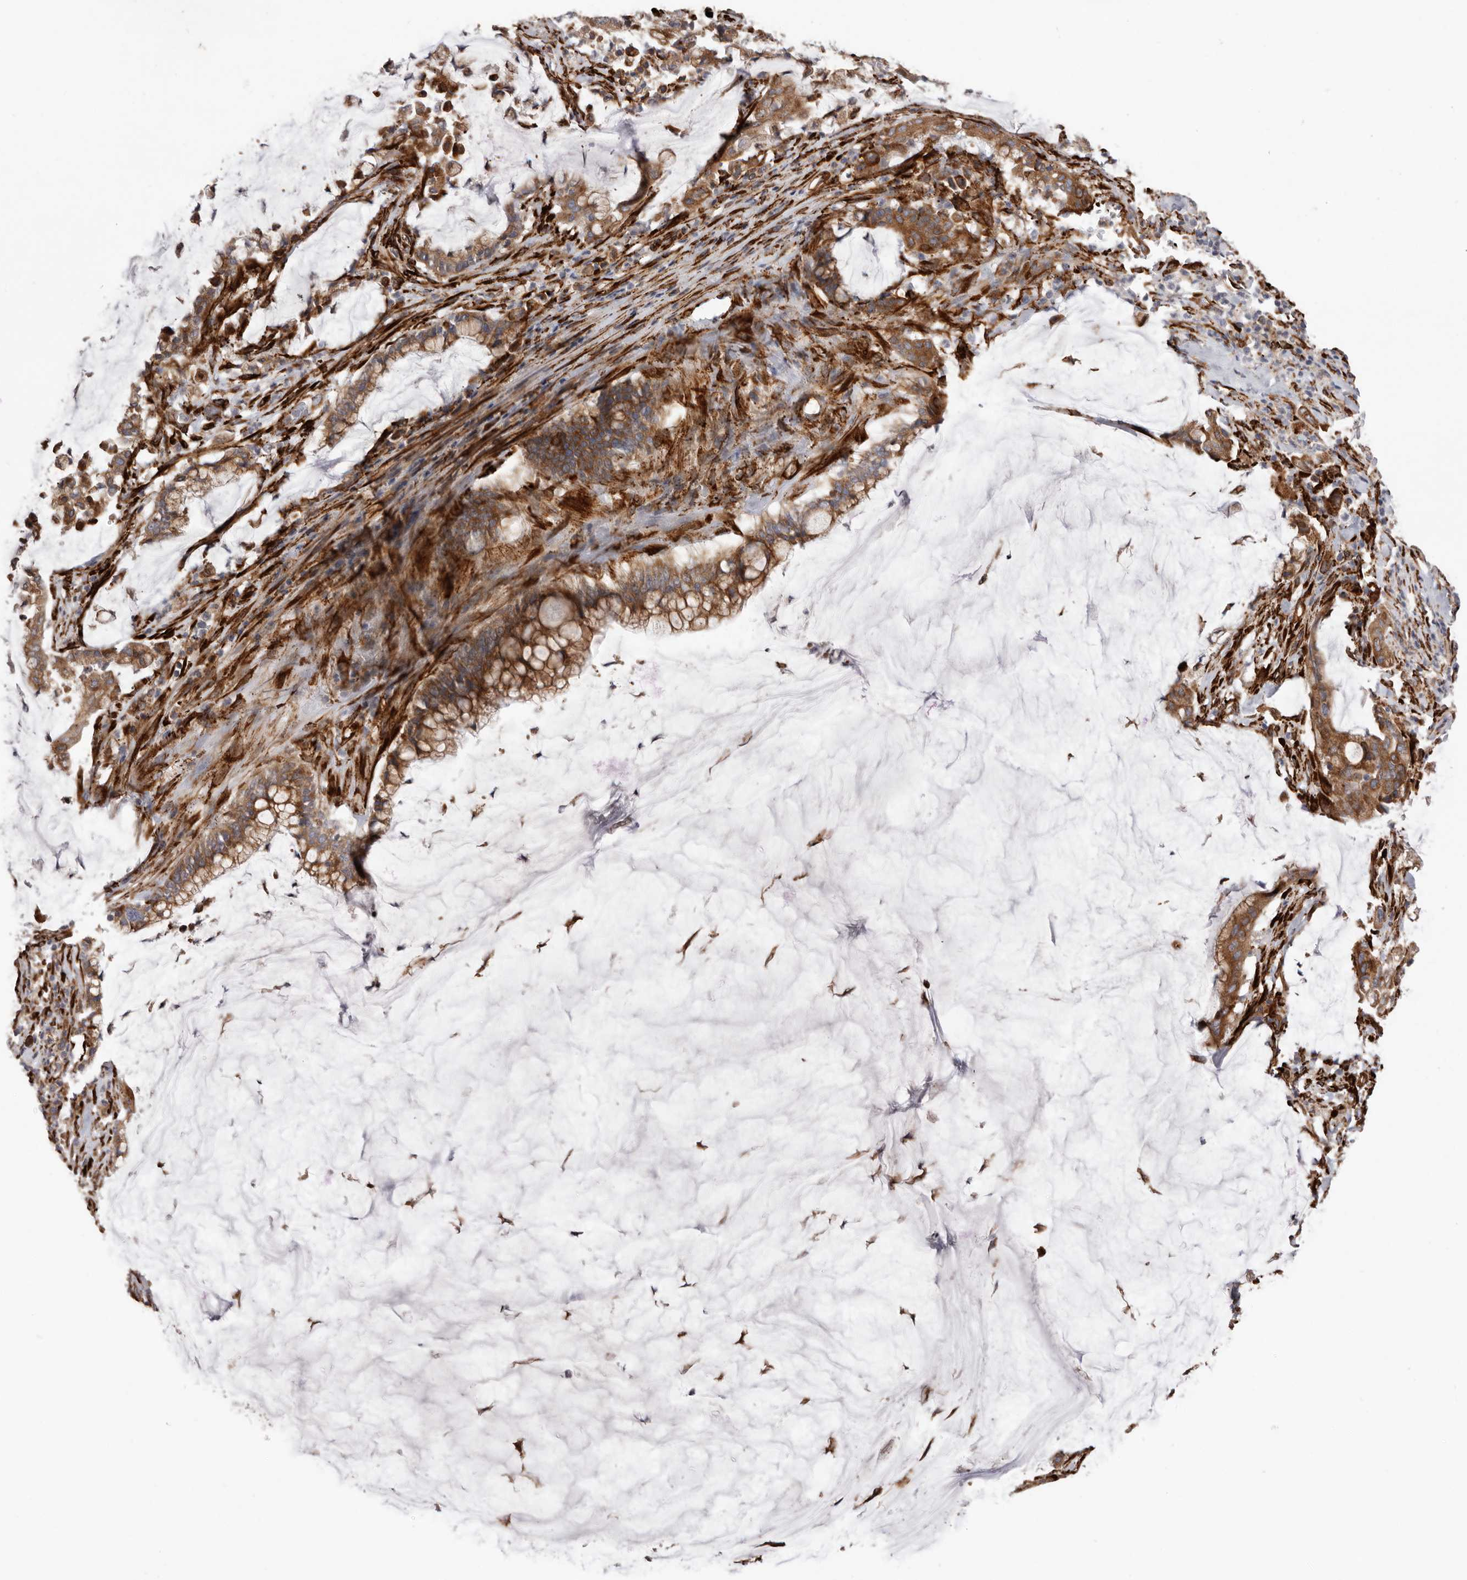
{"staining": {"intensity": "moderate", "quantity": ">75%", "location": "cytoplasmic/membranous"}, "tissue": "pancreatic cancer", "cell_type": "Tumor cells", "image_type": "cancer", "snomed": [{"axis": "morphology", "description": "Adenocarcinoma, NOS"}, {"axis": "topography", "description": "Pancreas"}], "caption": "A medium amount of moderate cytoplasmic/membranous positivity is present in about >75% of tumor cells in pancreatic adenocarcinoma tissue.", "gene": "WDTC1", "patient": {"sex": "male", "age": 41}}